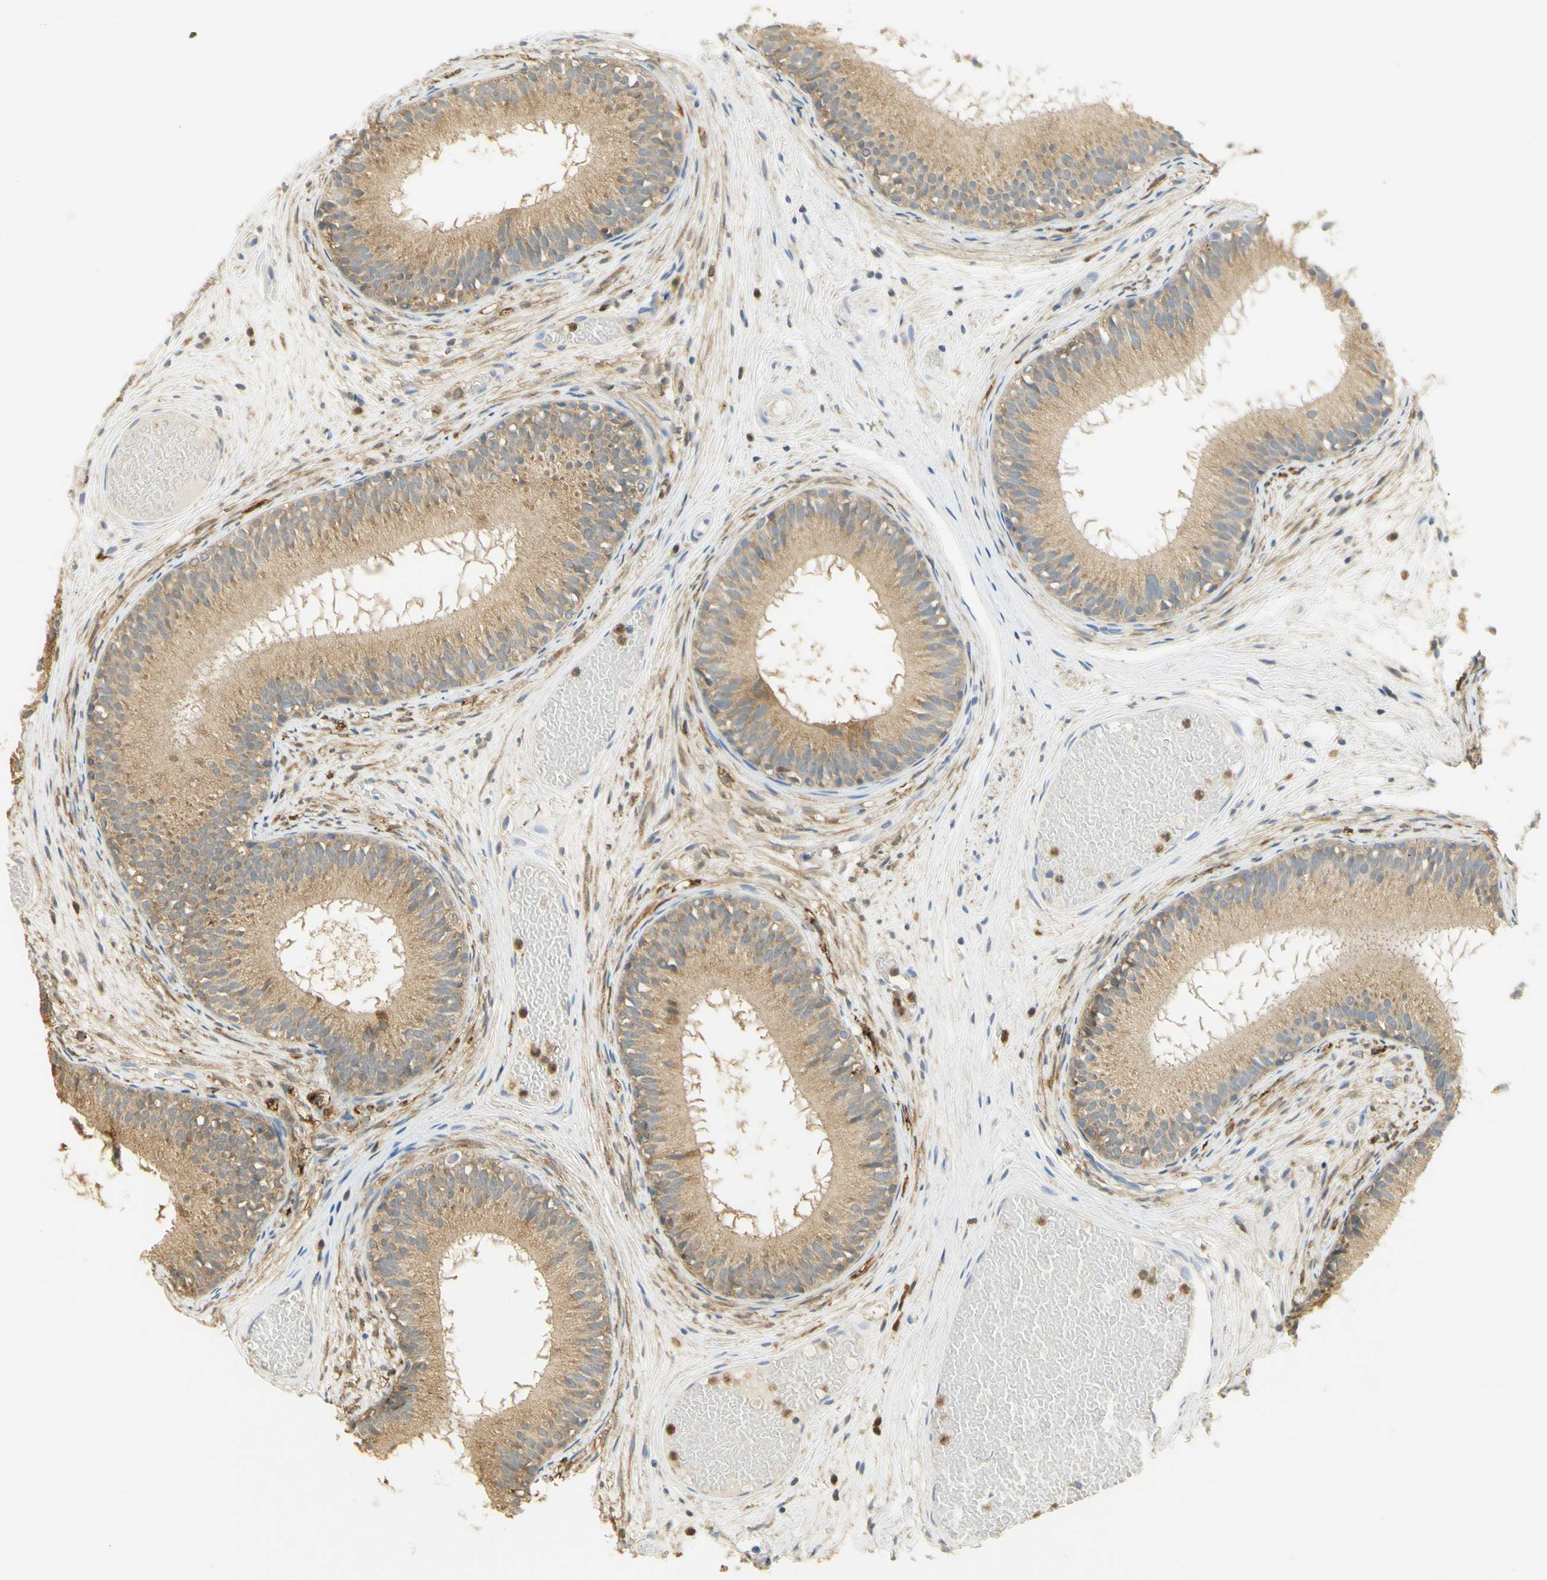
{"staining": {"intensity": "moderate", "quantity": ">75%", "location": "cytoplasmic/membranous"}, "tissue": "epididymis", "cell_type": "Glandular cells", "image_type": "normal", "snomed": [{"axis": "morphology", "description": "Normal tissue, NOS"}, {"axis": "morphology", "description": "Atrophy, NOS"}, {"axis": "topography", "description": "Testis"}, {"axis": "topography", "description": "Epididymis"}], "caption": "IHC micrograph of unremarkable epididymis: human epididymis stained using immunohistochemistry exhibits medium levels of moderate protein expression localized specifically in the cytoplasmic/membranous of glandular cells, appearing as a cytoplasmic/membranous brown color.", "gene": "PAK1", "patient": {"sex": "male", "age": 18}}